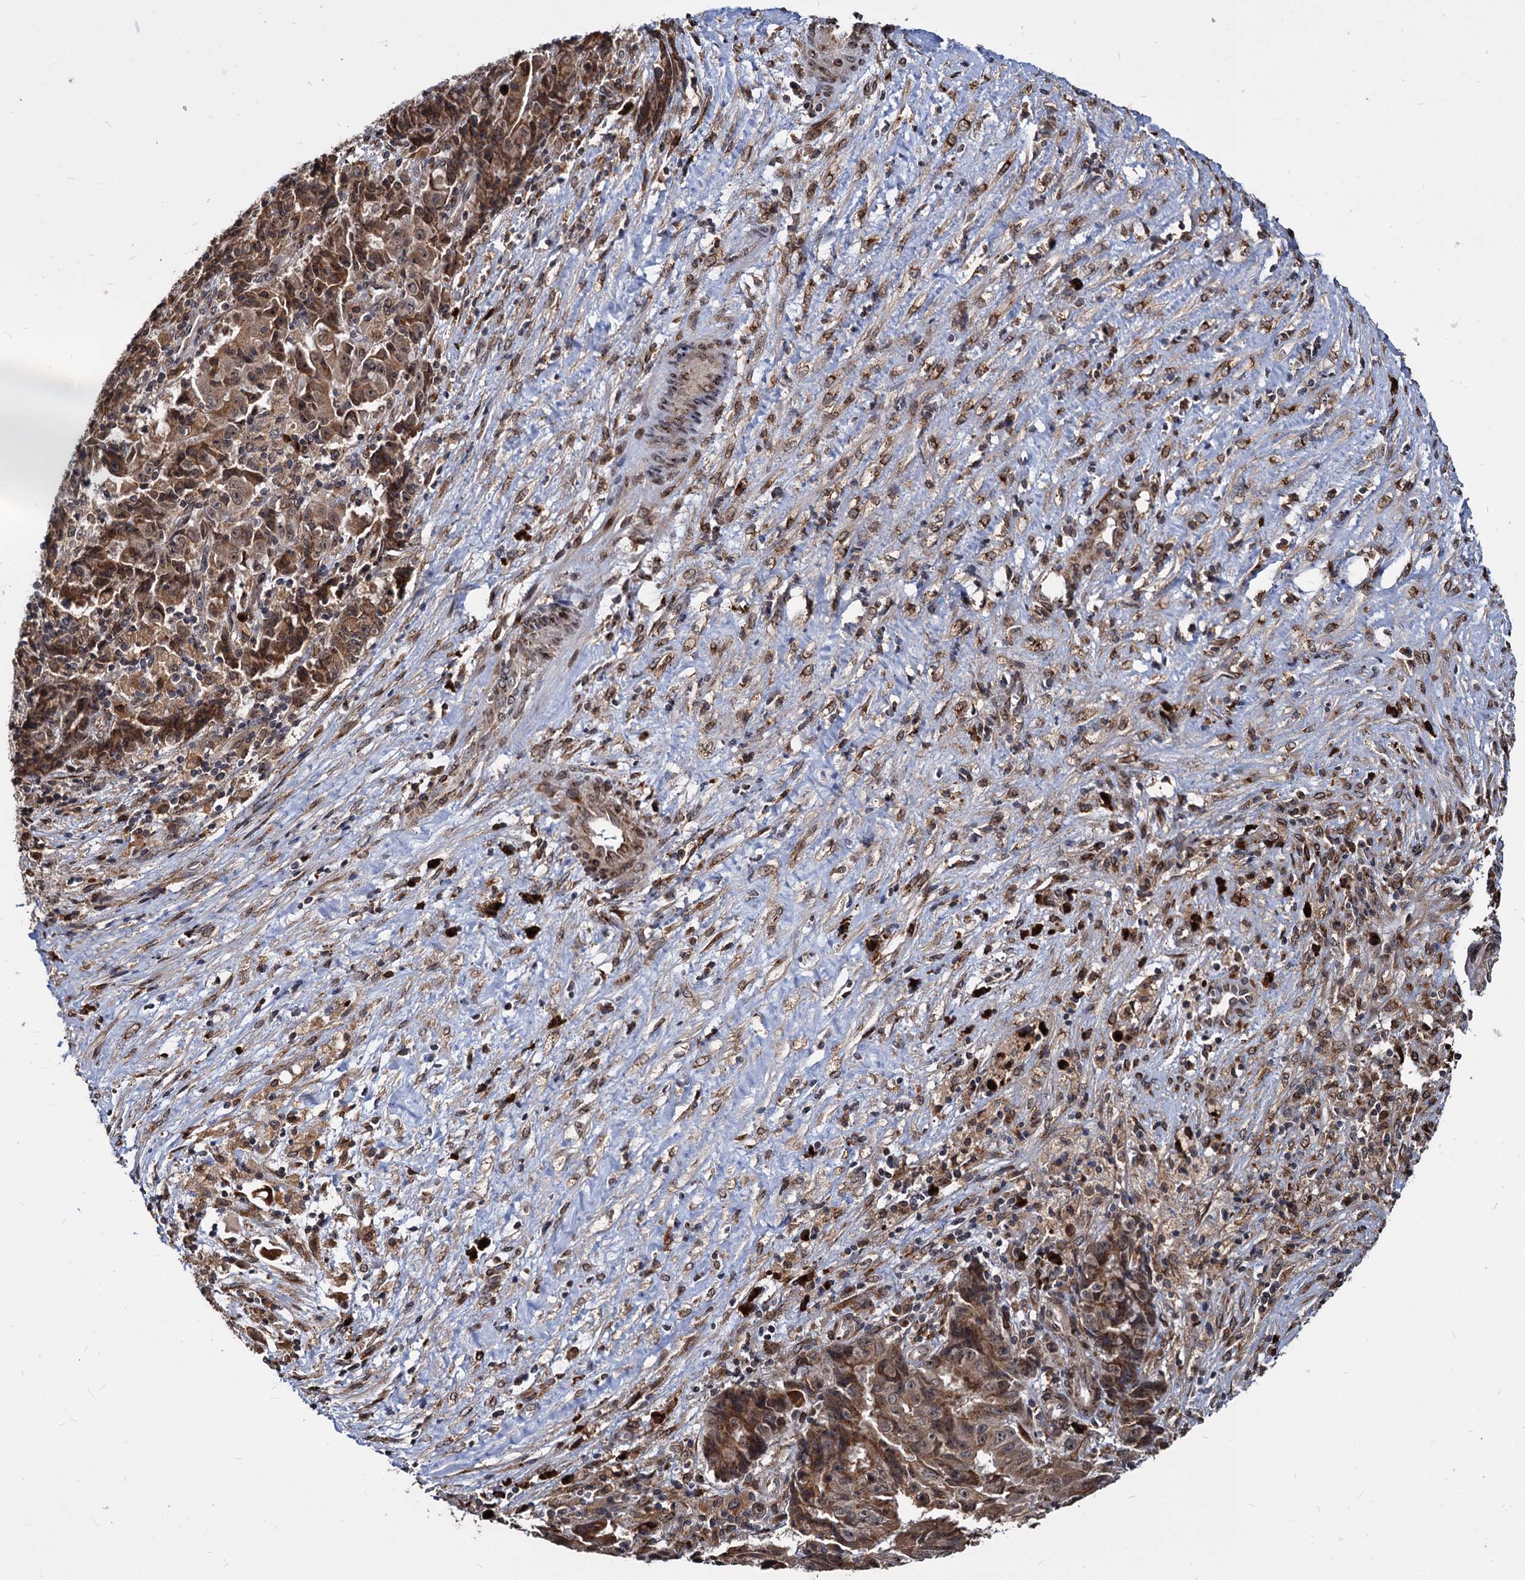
{"staining": {"intensity": "moderate", "quantity": ">75%", "location": "cytoplasmic/membranous"}, "tissue": "ovarian cancer", "cell_type": "Tumor cells", "image_type": "cancer", "snomed": [{"axis": "morphology", "description": "Carcinoma, endometroid"}, {"axis": "topography", "description": "Ovary"}], "caption": "DAB (3,3'-diaminobenzidine) immunohistochemical staining of human ovarian cancer shows moderate cytoplasmic/membranous protein expression in approximately >75% of tumor cells. Nuclei are stained in blue.", "gene": "SAAL1", "patient": {"sex": "female", "age": 42}}